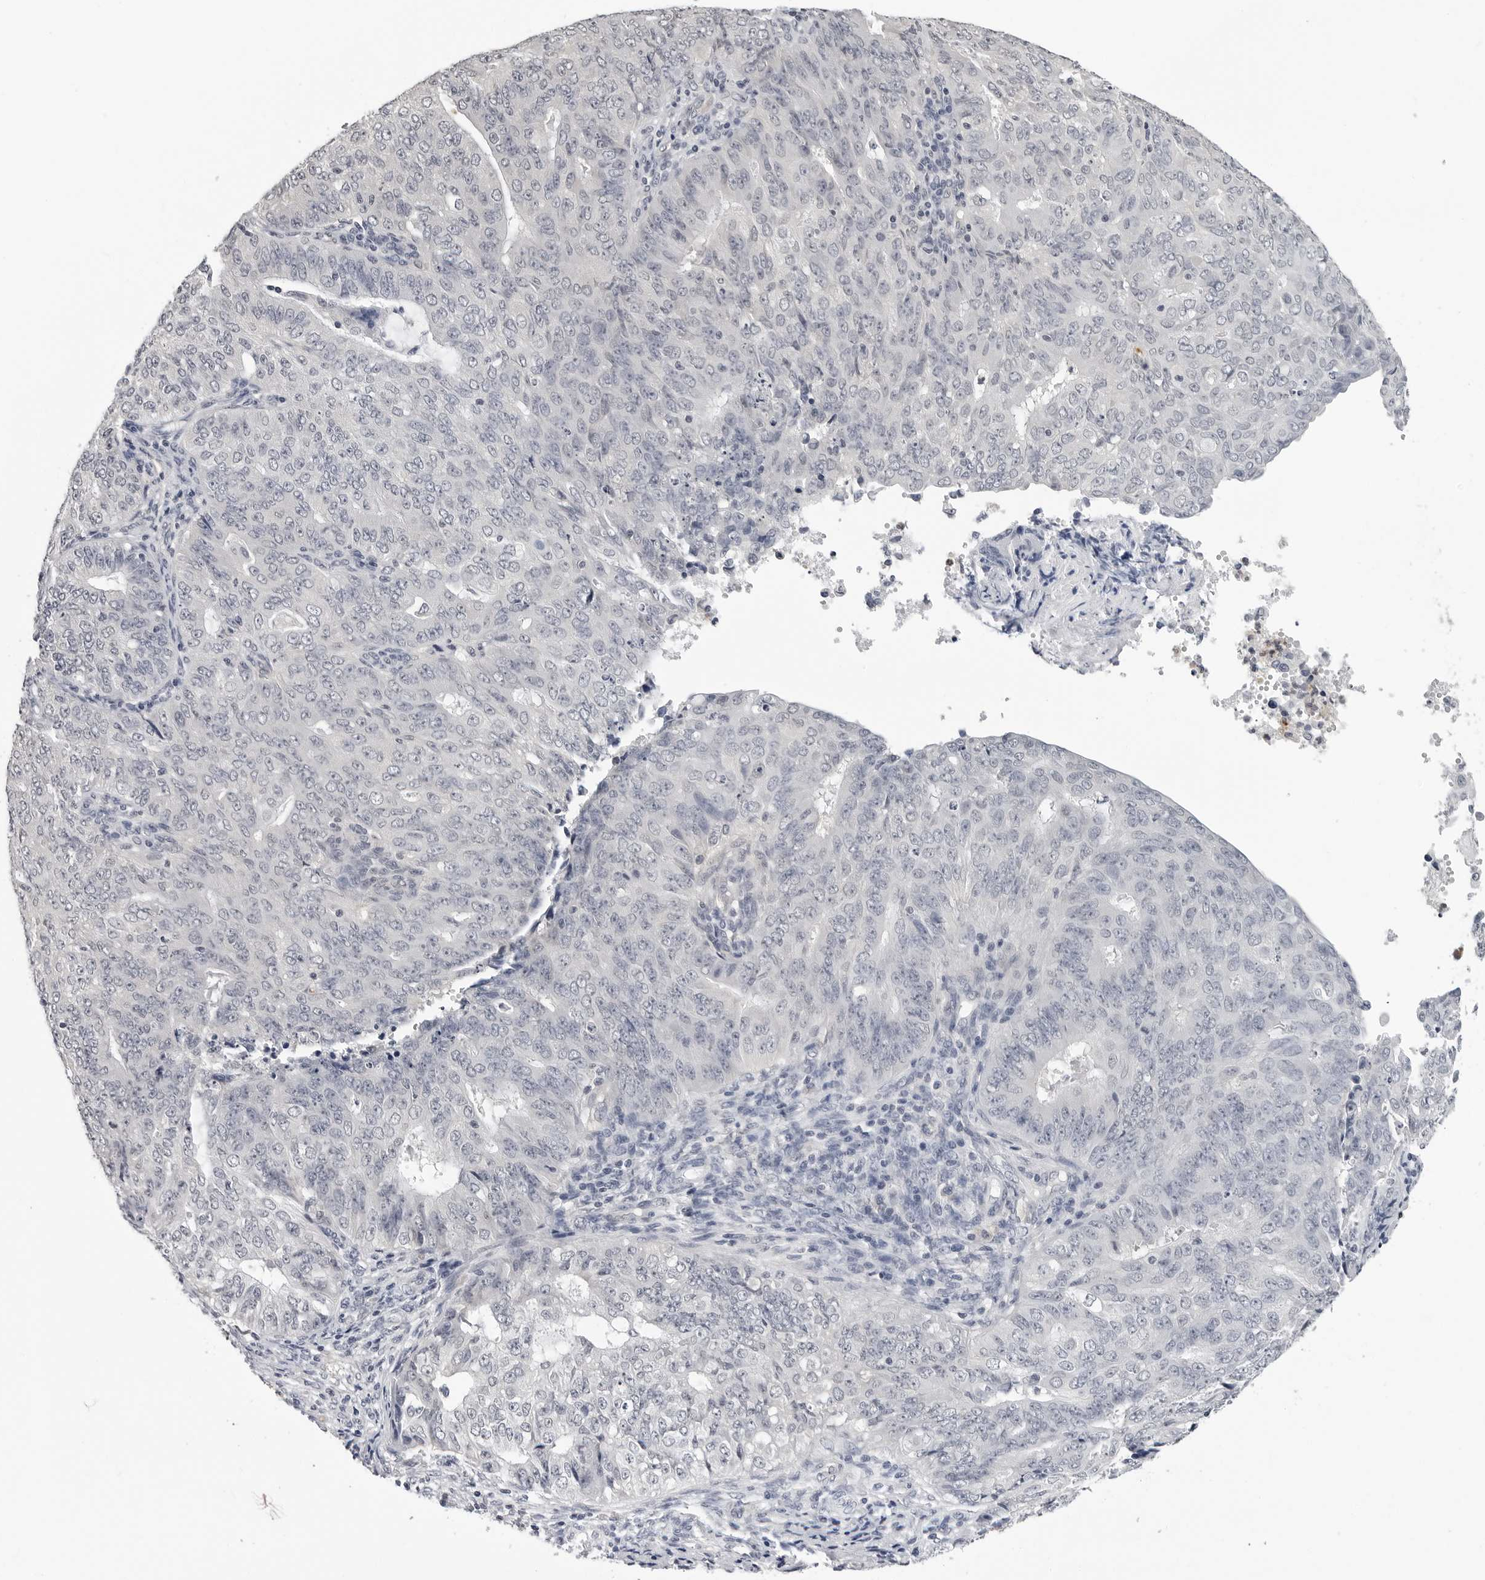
{"staining": {"intensity": "negative", "quantity": "none", "location": "none"}, "tissue": "endometrial cancer", "cell_type": "Tumor cells", "image_type": "cancer", "snomed": [{"axis": "morphology", "description": "Adenocarcinoma, NOS"}, {"axis": "topography", "description": "Endometrium"}], "caption": "A photomicrograph of adenocarcinoma (endometrial) stained for a protein shows no brown staining in tumor cells.", "gene": "TRMT13", "patient": {"sex": "female", "age": 32}}